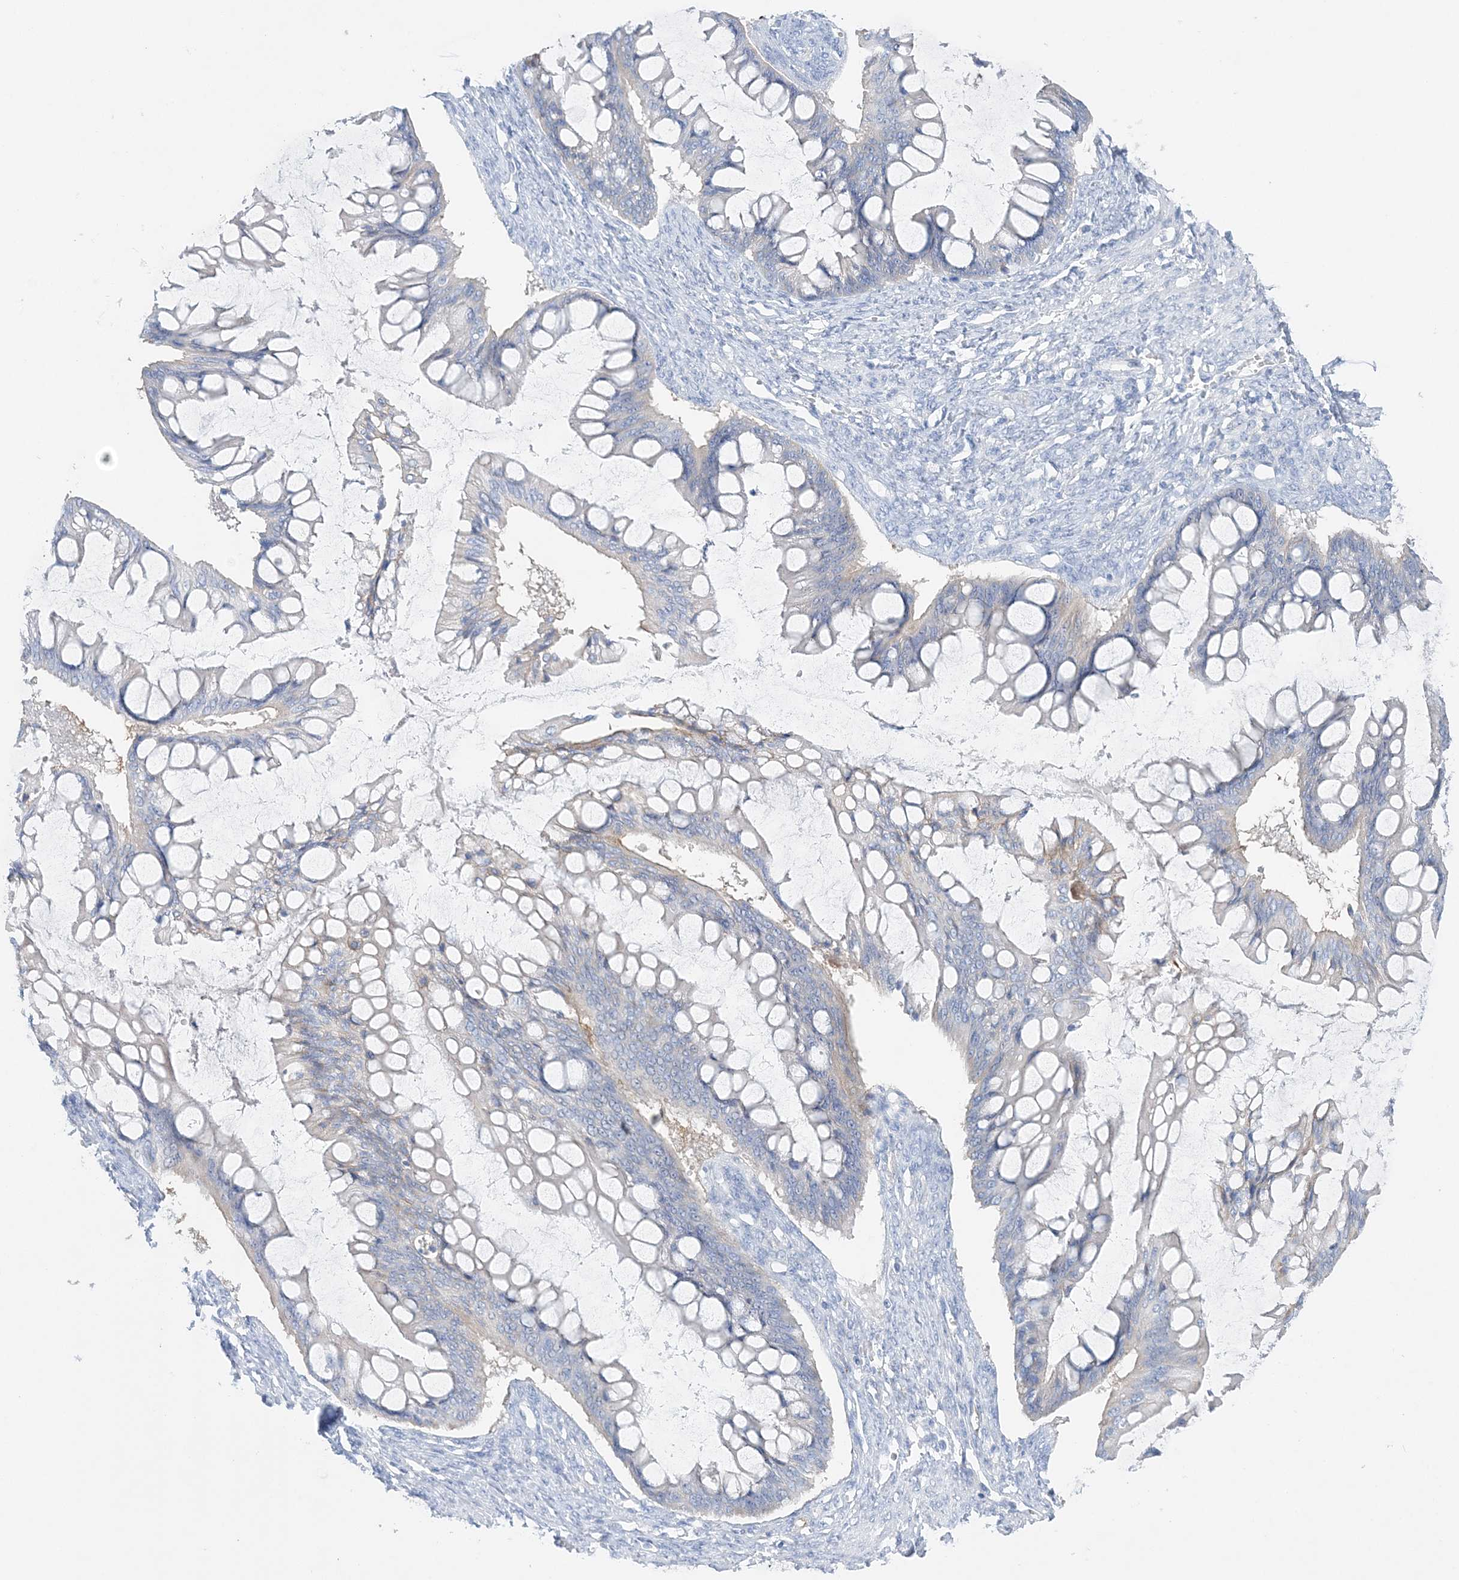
{"staining": {"intensity": "negative", "quantity": "none", "location": "none"}, "tissue": "ovarian cancer", "cell_type": "Tumor cells", "image_type": "cancer", "snomed": [{"axis": "morphology", "description": "Cystadenocarcinoma, mucinous, NOS"}, {"axis": "topography", "description": "Ovary"}], "caption": "There is no significant expression in tumor cells of ovarian cancer.", "gene": "SLC5A6", "patient": {"sex": "female", "age": 73}}